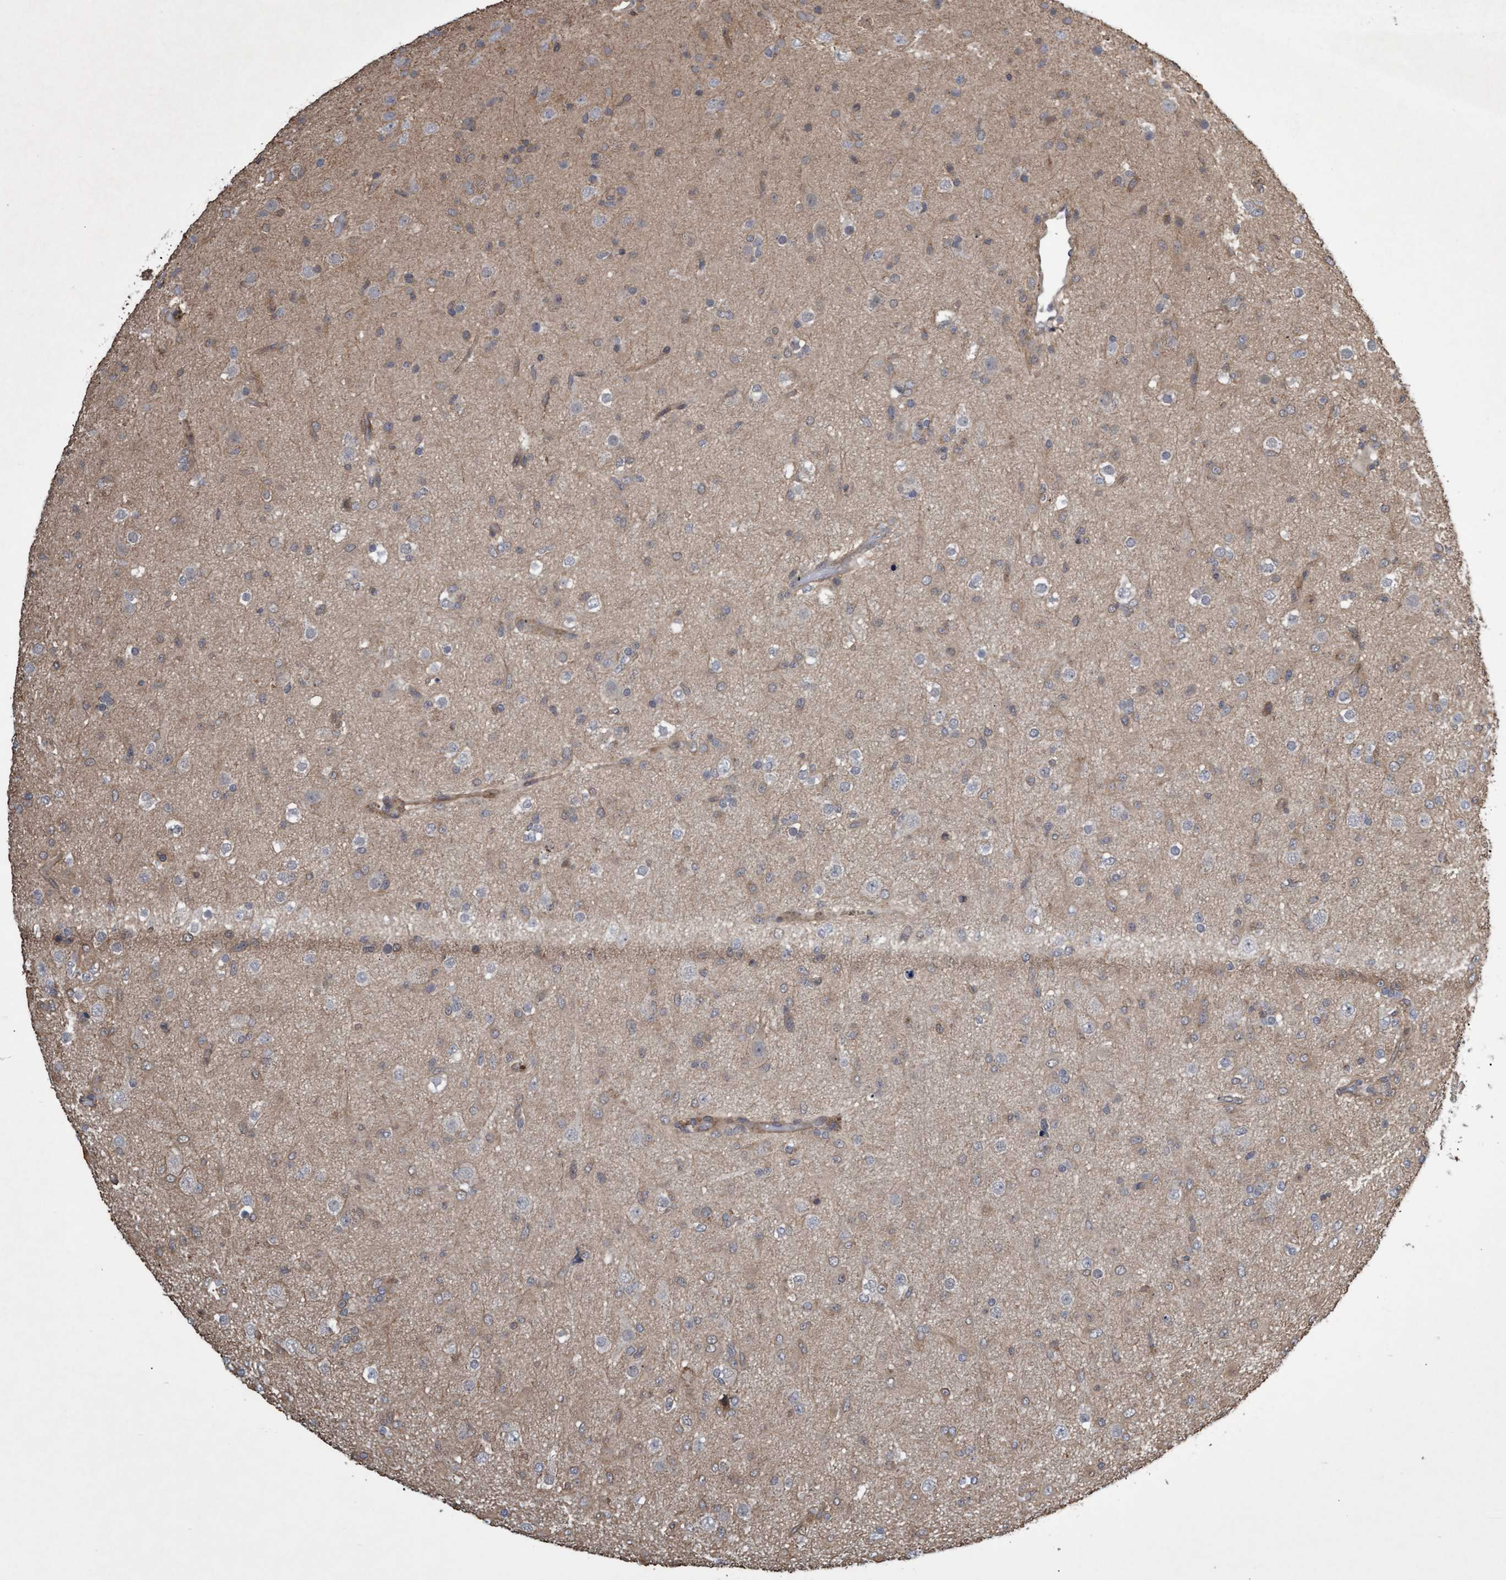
{"staining": {"intensity": "weak", "quantity": "<25%", "location": "cytoplasmic/membranous"}, "tissue": "glioma", "cell_type": "Tumor cells", "image_type": "cancer", "snomed": [{"axis": "morphology", "description": "Glioma, malignant, Low grade"}, {"axis": "topography", "description": "Brain"}], "caption": "Photomicrograph shows no protein staining in tumor cells of low-grade glioma (malignant) tissue.", "gene": "TNFRSF10B", "patient": {"sex": "male", "age": 65}}